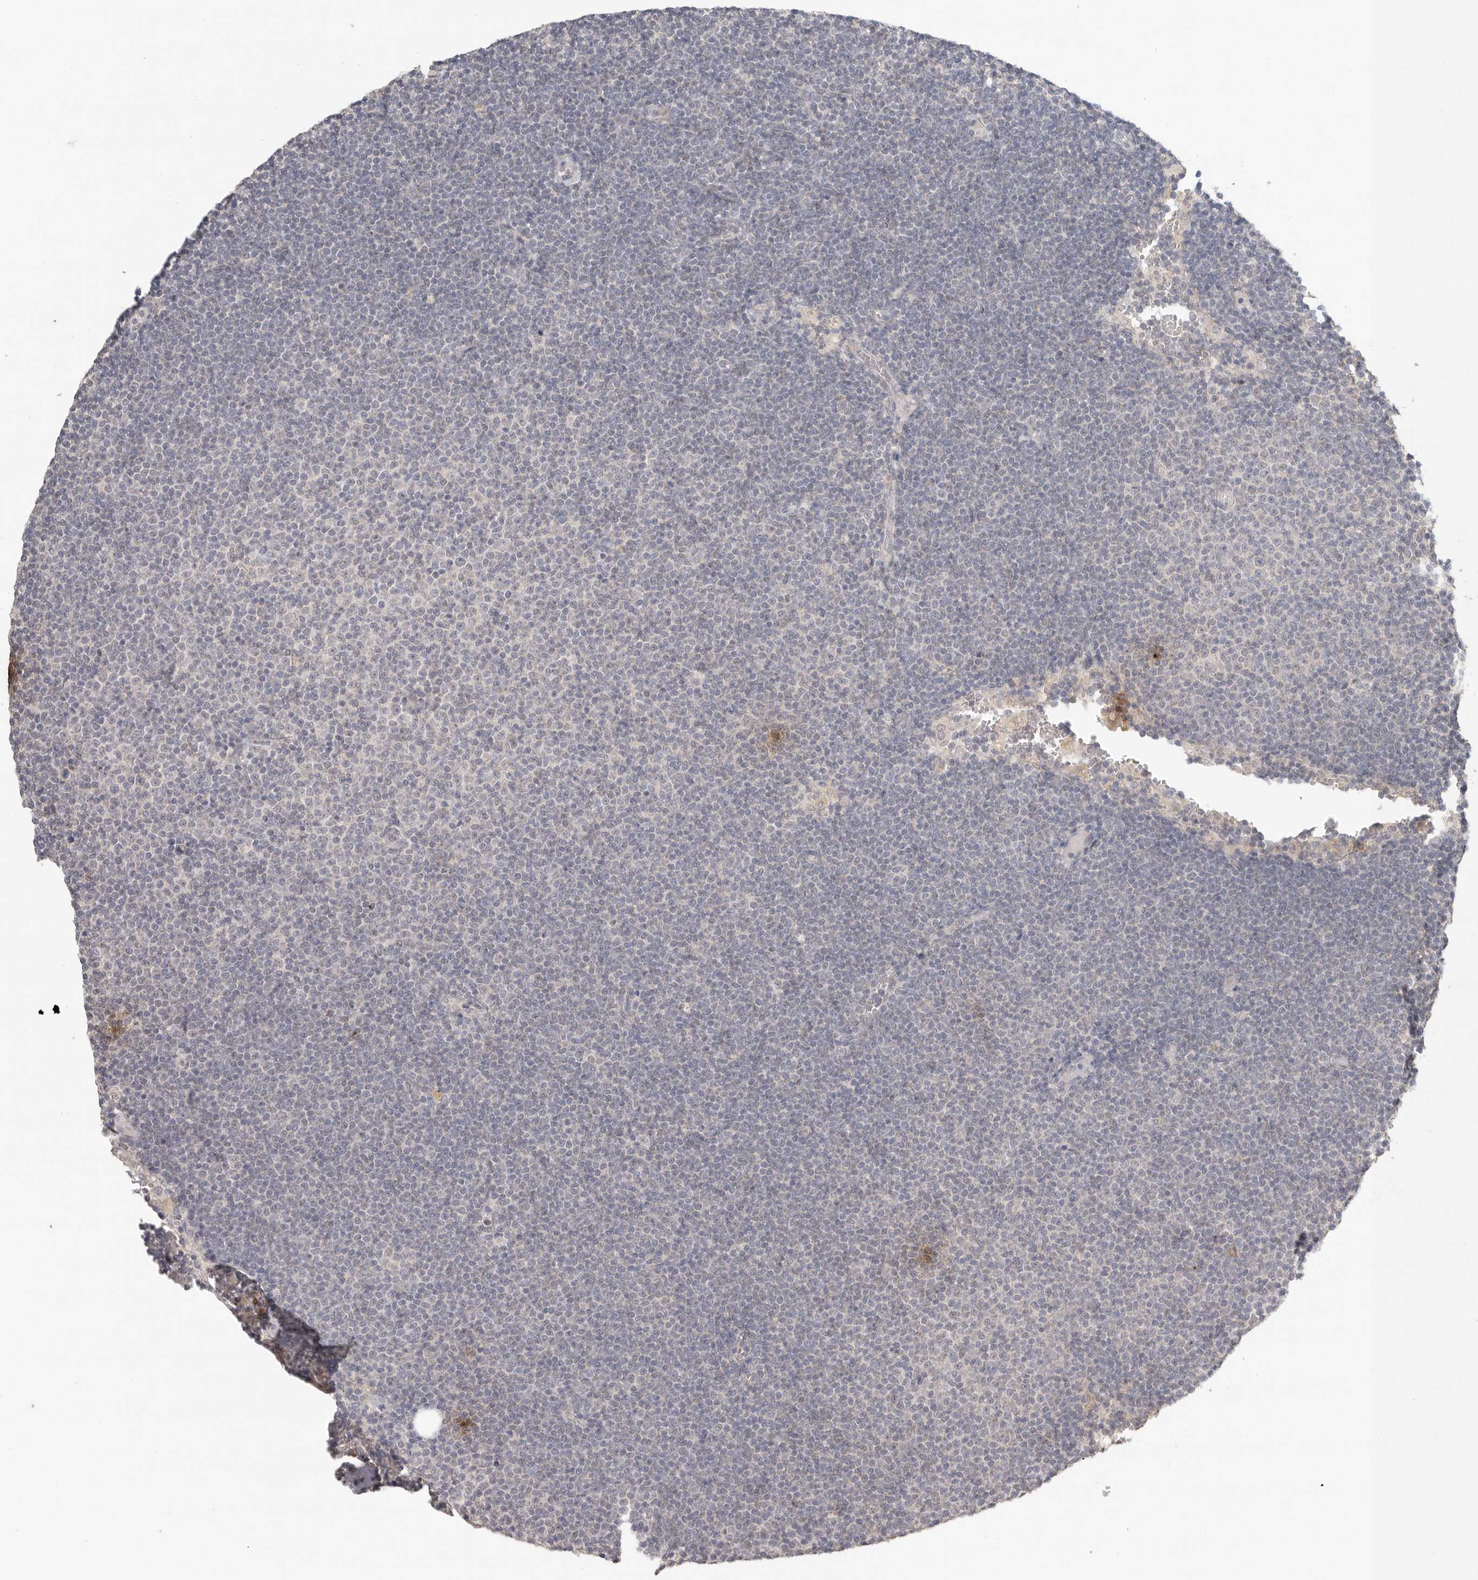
{"staining": {"intensity": "negative", "quantity": "none", "location": "none"}, "tissue": "lymphoma", "cell_type": "Tumor cells", "image_type": "cancer", "snomed": [{"axis": "morphology", "description": "Malignant lymphoma, non-Hodgkin's type, Low grade"}, {"axis": "topography", "description": "Lymph node"}], "caption": "The photomicrograph reveals no staining of tumor cells in lymphoma. The staining is performed using DAB brown chromogen with nuclei counter-stained in using hematoxylin.", "gene": "KLK5", "patient": {"sex": "female", "age": 53}}